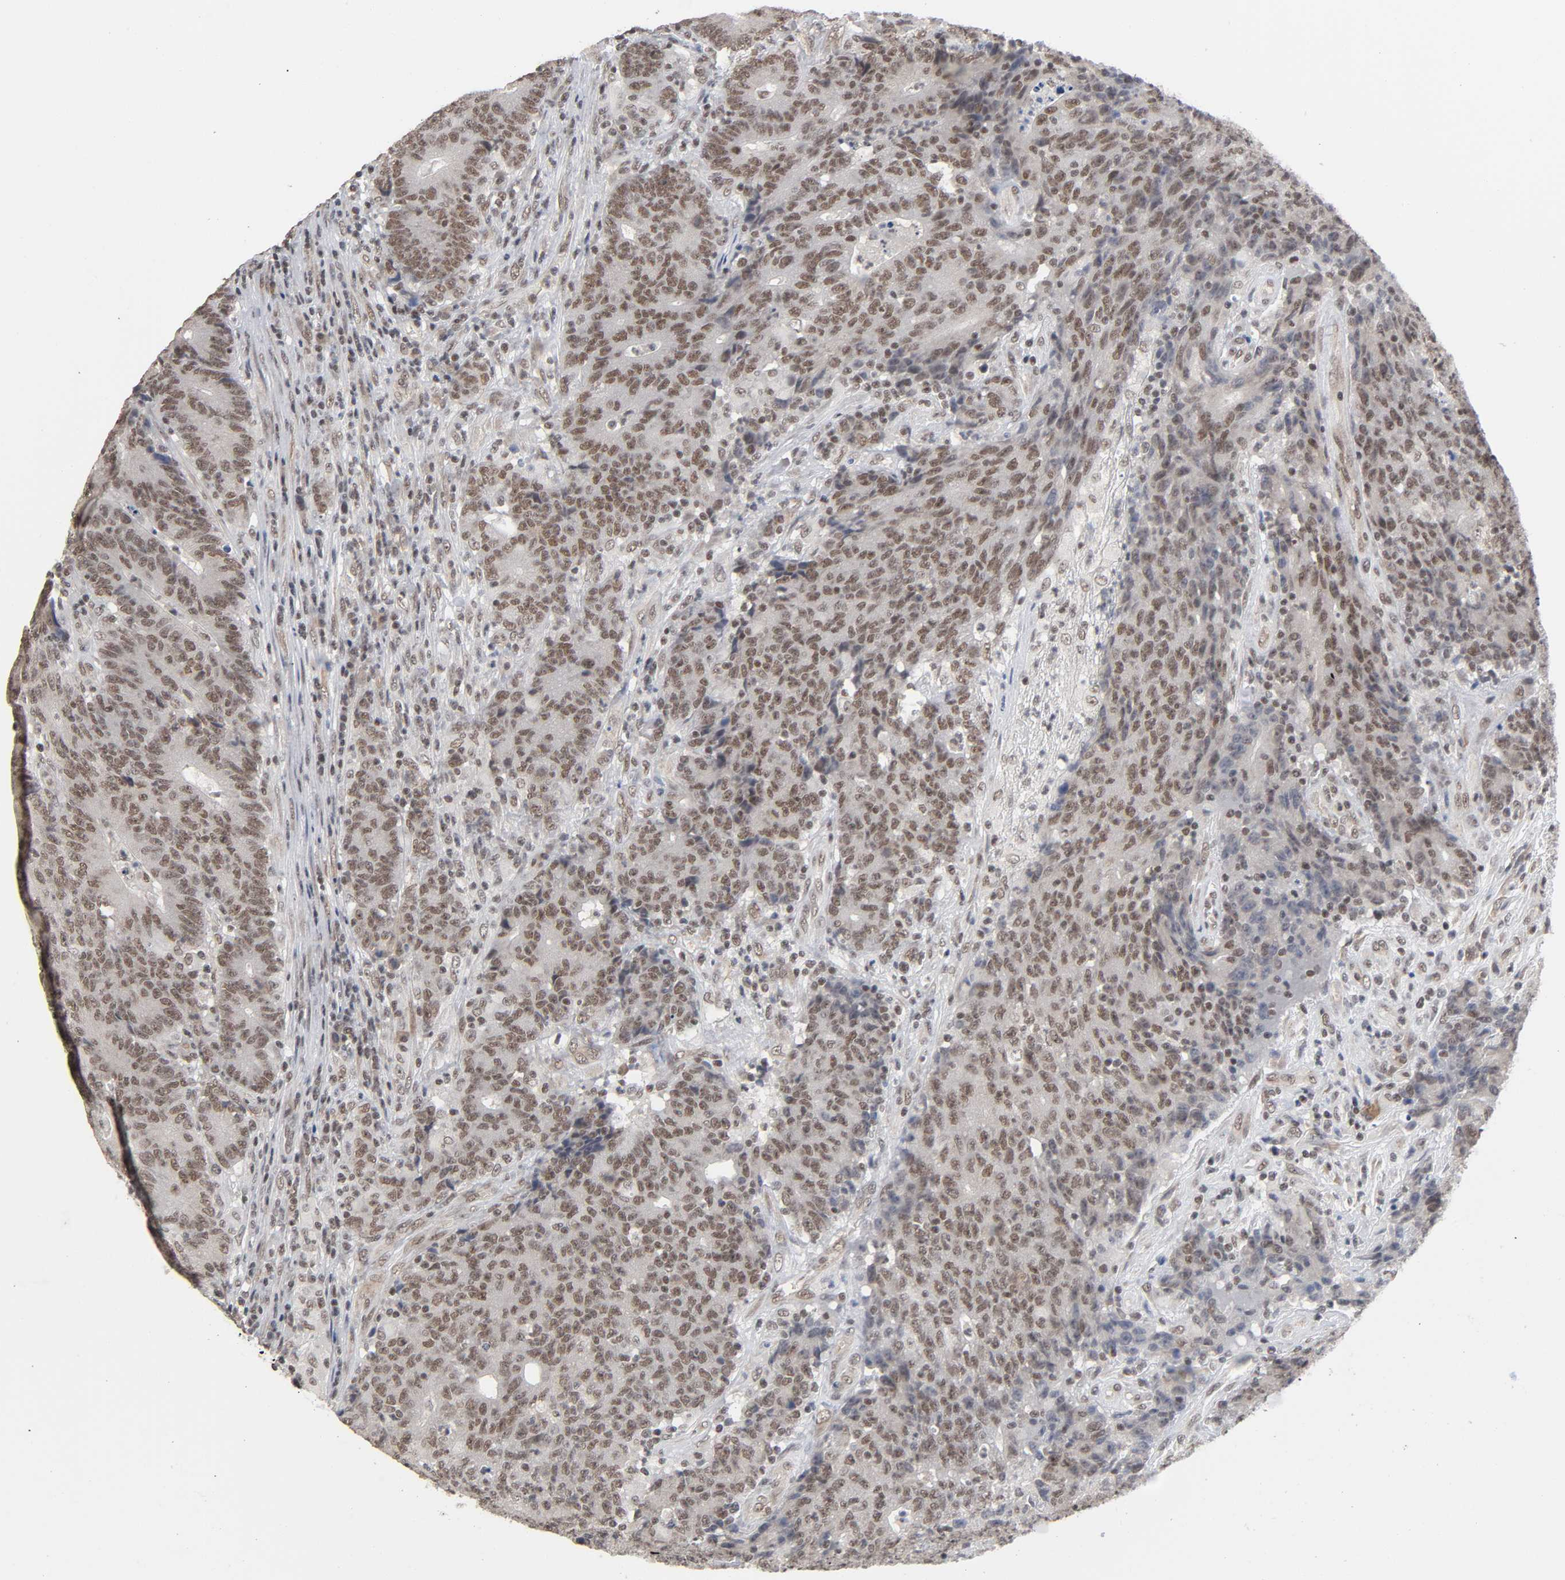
{"staining": {"intensity": "moderate", "quantity": "25%-75%", "location": "cytoplasmic/membranous,nuclear"}, "tissue": "colorectal cancer", "cell_type": "Tumor cells", "image_type": "cancer", "snomed": [{"axis": "morphology", "description": "Normal tissue, NOS"}, {"axis": "morphology", "description": "Adenocarcinoma, NOS"}, {"axis": "topography", "description": "Colon"}], "caption": "Protein expression analysis of colorectal cancer (adenocarcinoma) displays moderate cytoplasmic/membranous and nuclear expression in about 25%-75% of tumor cells.", "gene": "ZNF384", "patient": {"sex": "female", "age": 75}}